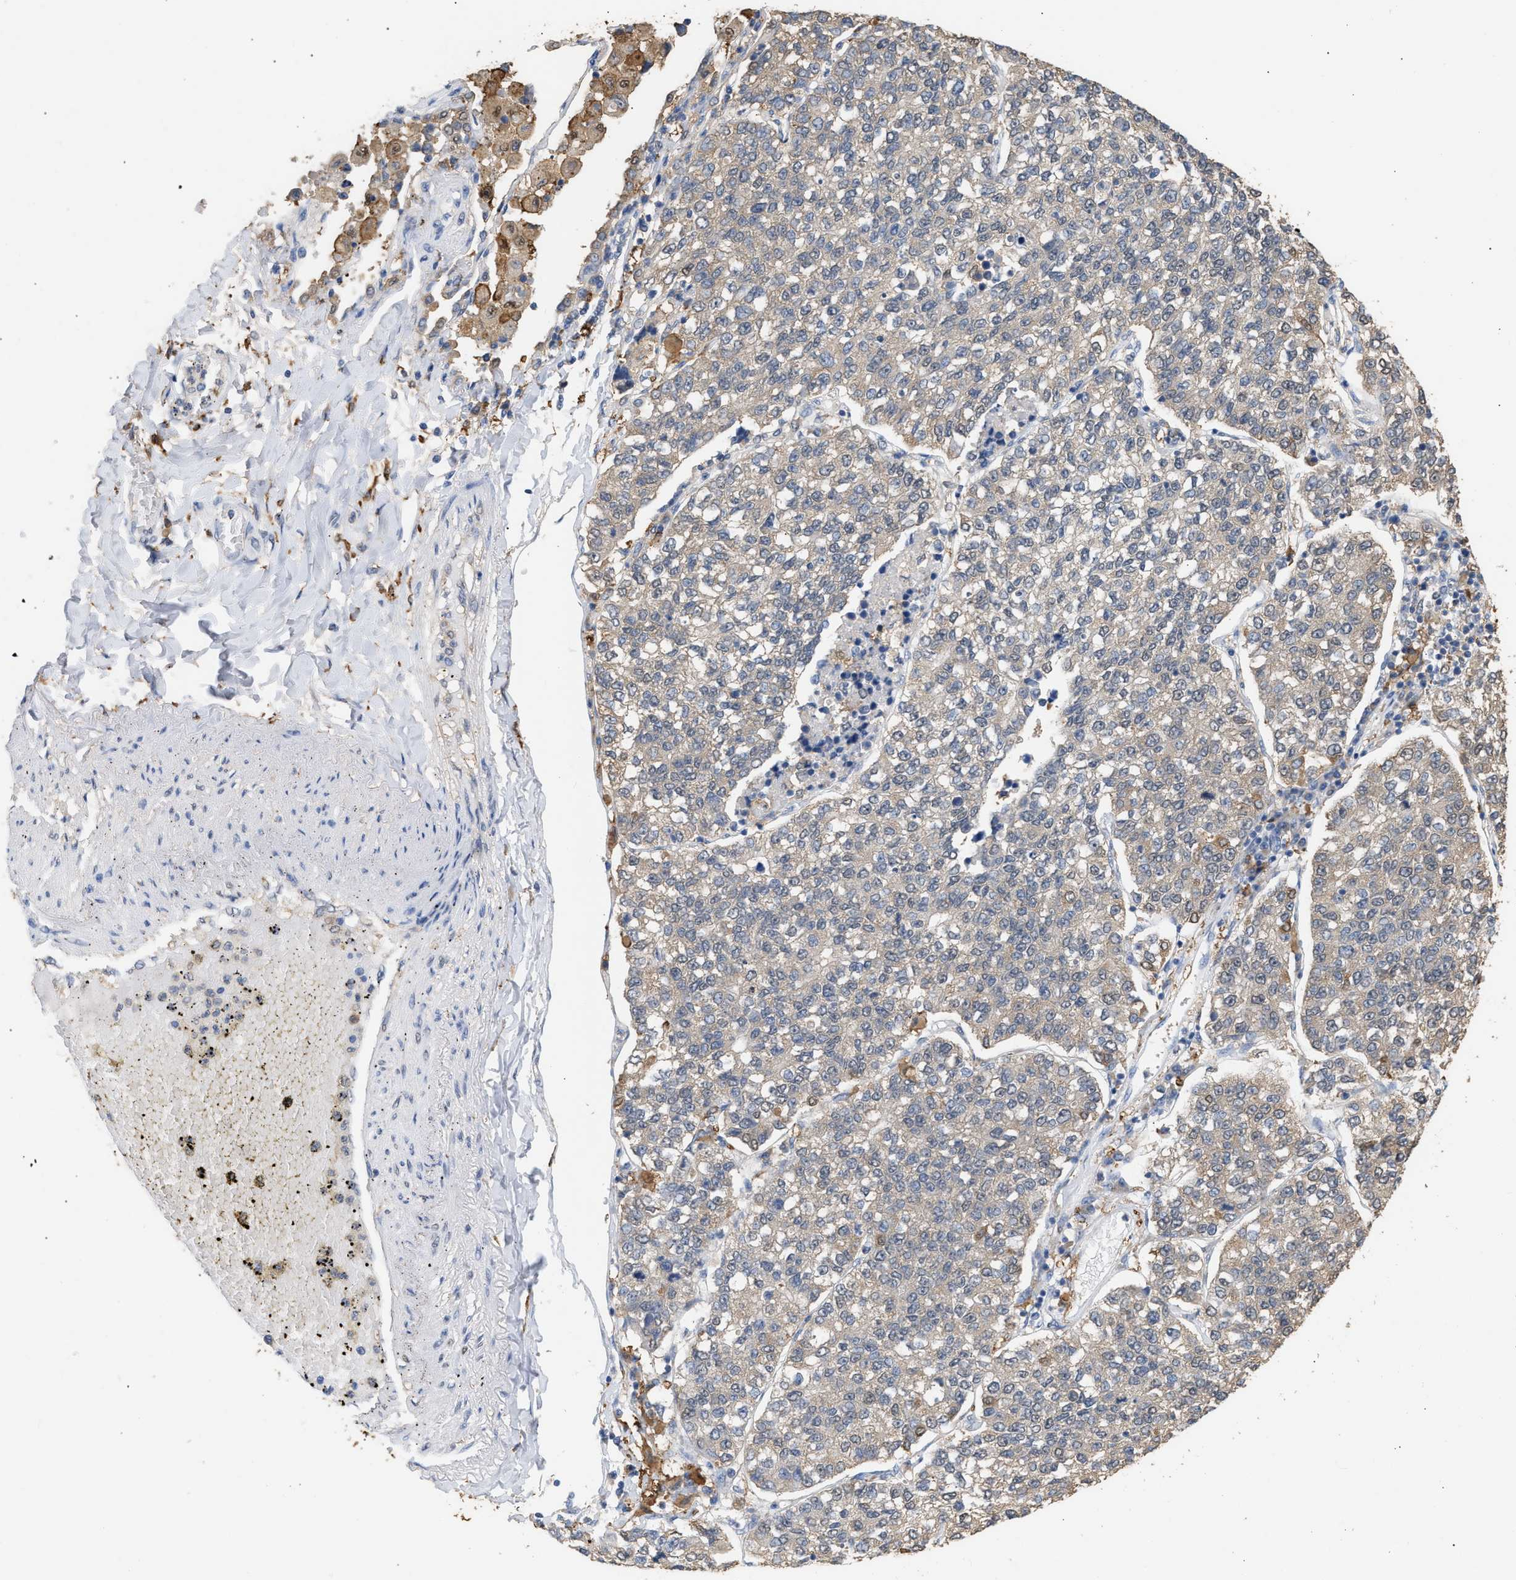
{"staining": {"intensity": "weak", "quantity": "25%-75%", "location": "cytoplasmic/membranous"}, "tissue": "lung cancer", "cell_type": "Tumor cells", "image_type": "cancer", "snomed": [{"axis": "morphology", "description": "Adenocarcinoma, NOS"}, {"axis": "topography", "description": "Lung"}], "caption": "The photomicrograph shows a brown stain indicating the presence of a protein in the cytoplasmic/membranous of tumor cells in lung cancer.", "gene": "GCN1", "patient": {"sex": "male", "age": 49}}